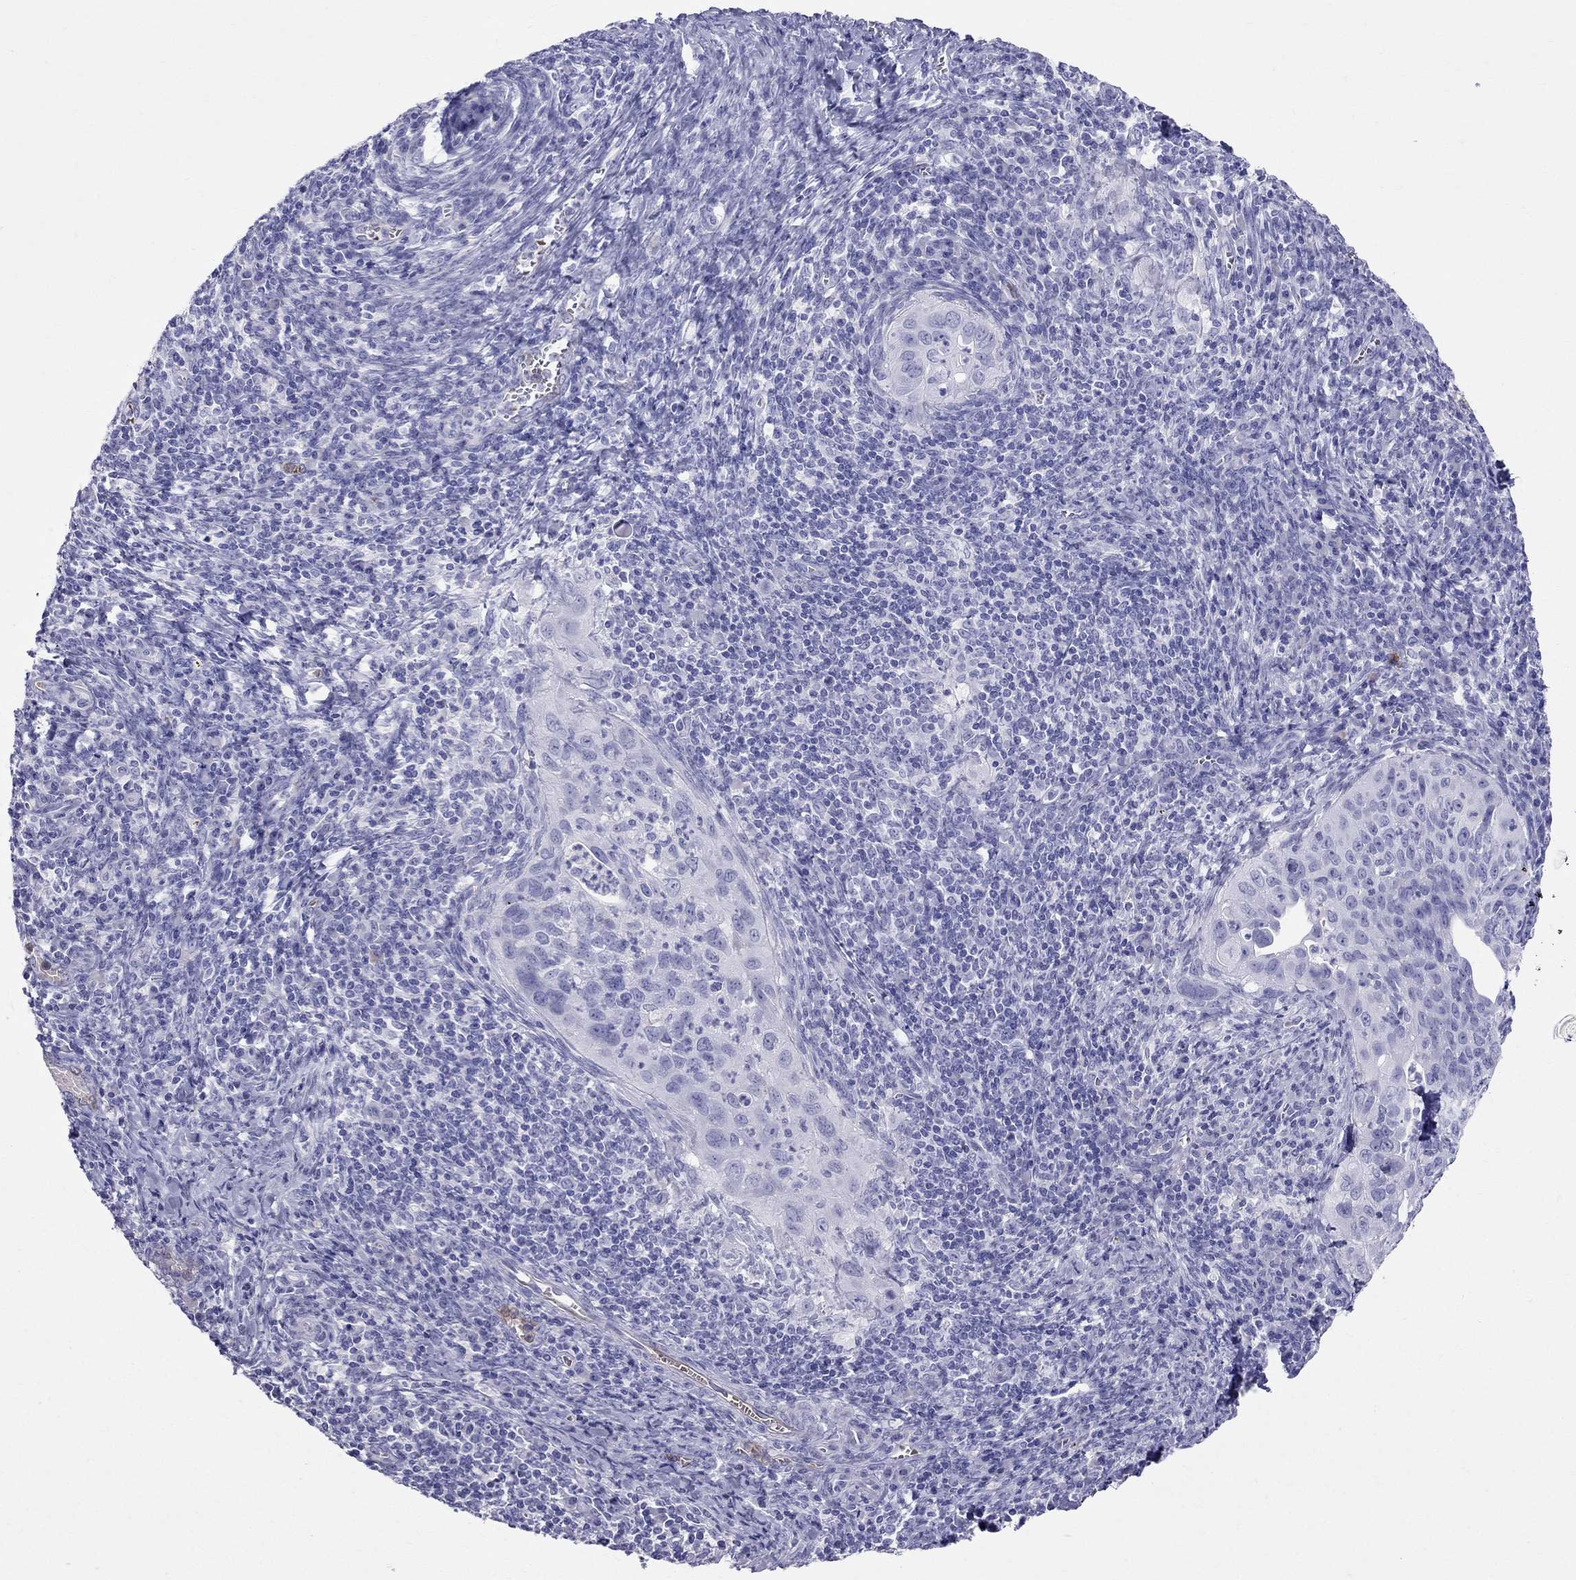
{"staining": {"intensity": "negative", "quantity": "none", "location": "none"}, "tissue": "cervical cancer", "cell_type": "Tumor cells", "image_type": "cancer", "snomed": [{"axis": "morphology", "description": "Squamous cell carcinoma, NOS"}, {"axis": "topography", "description": "Cervix"}], "caption": "The image reveals no significant expression in tumor cells of squamous cell carcinoma (cervical). The staining is performed using DAB brown chromogen with nuclei counter-stained in using hematoxylin.", "gene": "DNAAF6", "patient": {"sex": "female", "age": 26}}